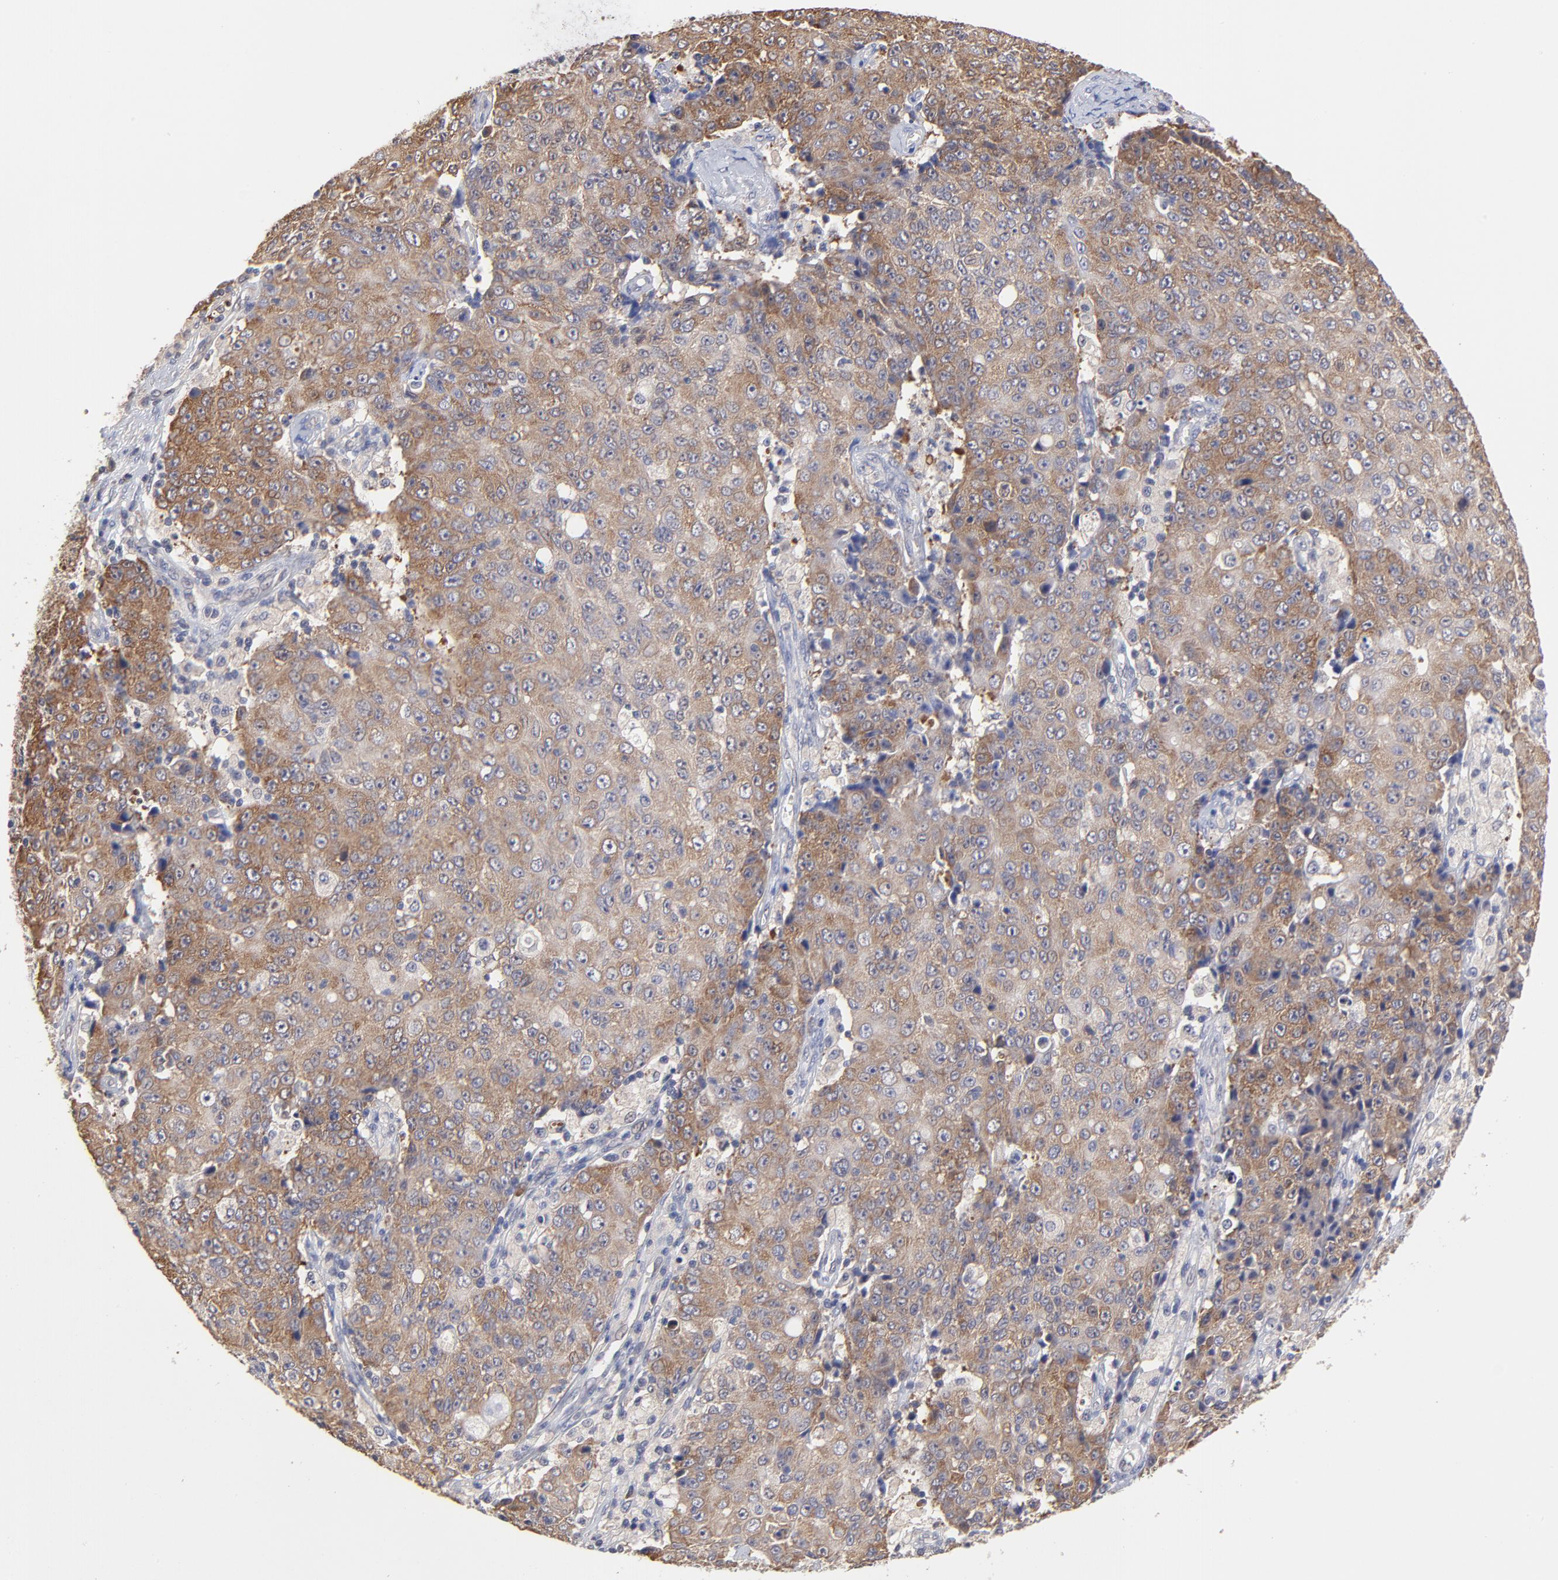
{"staining": {"intensity": "moderate", "quantity": ">75%", "location": "cytoplasmic/membranous"}, "tissue": "ovarian cancer", "cell_type": "Tumor cells", "image_type": "cancer", "snomed": [{"axis": "morphology", "description": "Carcinoma, endometroid"}, {"axis": "topography", "description": "Ovary"}], "caption": "An image of human ovarian cancer (endometroid carcinoma) stained for a protein reveals moderate cytoplasmic/membranous brown staining in tumor cells.", "gene": "CCT2", "patient": {"sex": "female", "age": 42}}